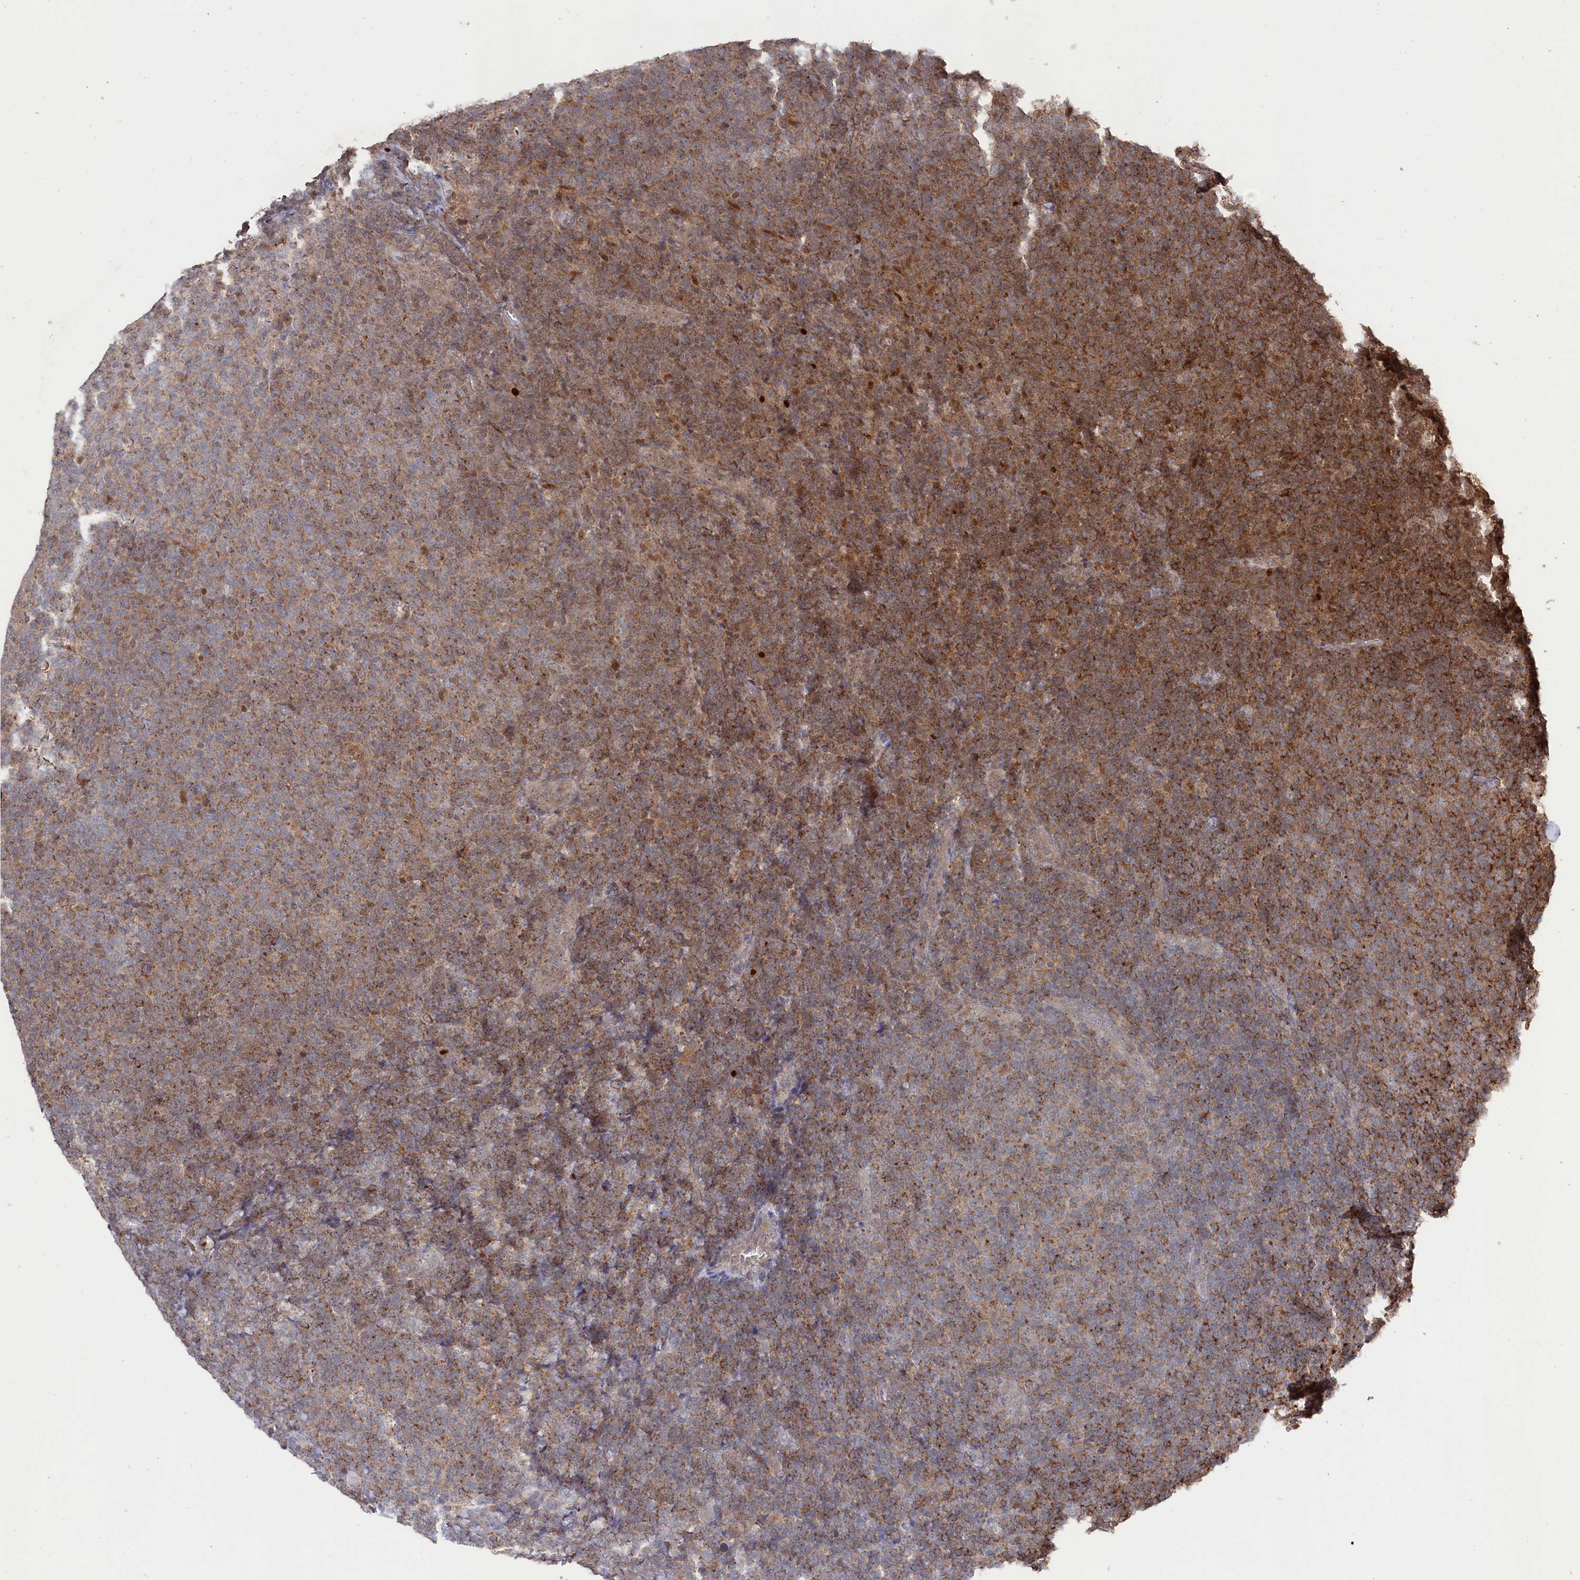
{"staining": {"intensity": "moderate", "quantity": ">75%", "location": "cytoplasmic/membranous"}, "tissue": "lymphoma", "cell_type": "Tumor cells", "image_type": "cancer", "snomed": [{"axis": "morphology", "description": "Malignant lymphoma, non-Hodgkin's type, Low grade"}, {"axis": "topography", "description": "Lymph node"}], "caption": "Human low-grade malignant lymphoma, non-Hodgkin's type stained with a protein marker reveals moderate staining in tumor cells.", "gene": "BORCS7", "patient": {"sex": "male", "age": 66}}